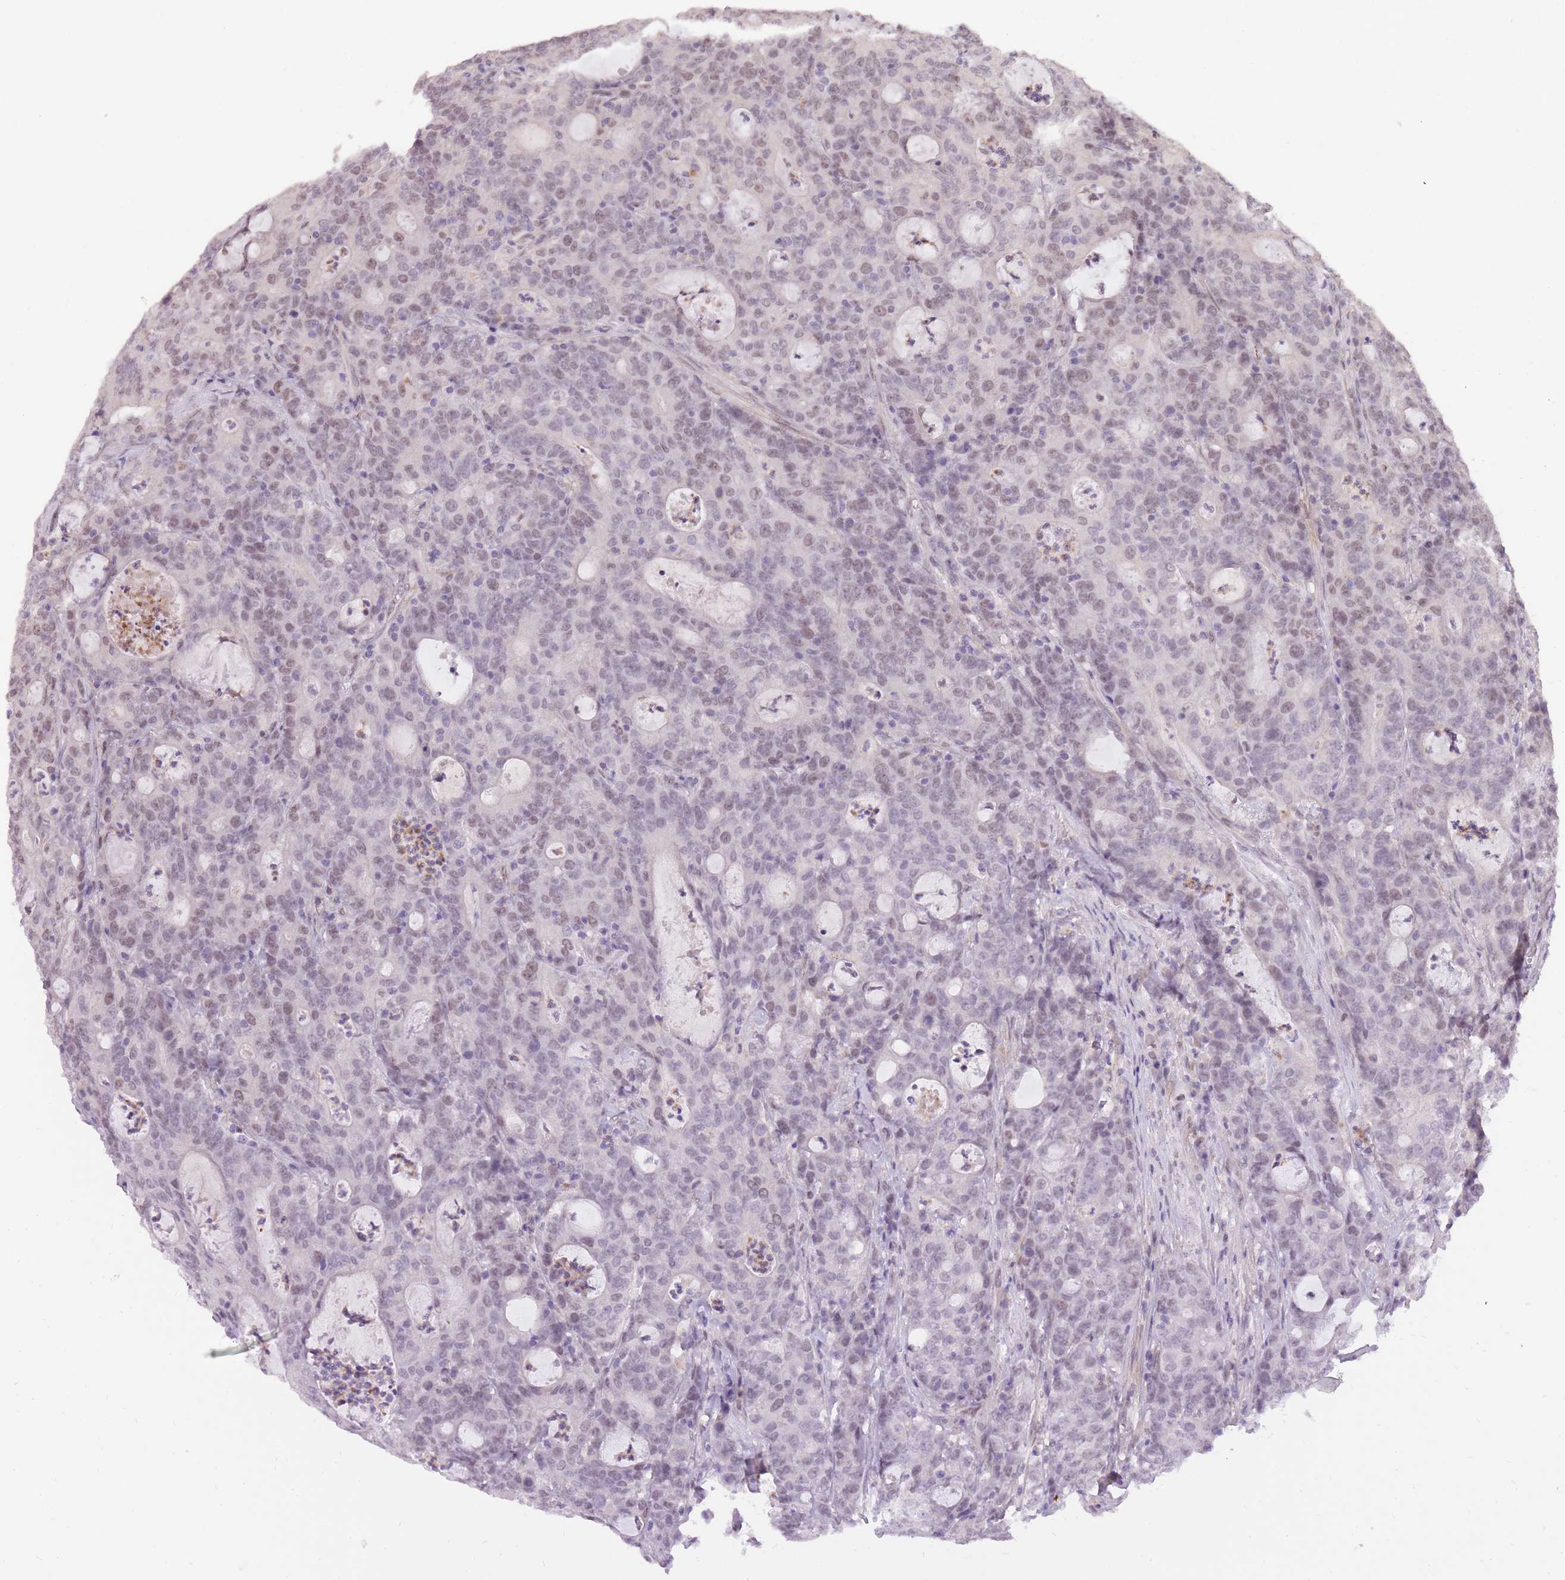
{"staining": {"intensity": "weak", "quantity": "25%-75%", "location": "nuclear"}, "tissue": "colorectal cancer", "cell_type": "Tumor cells", "image_type": "cancer", "snomed": [{"axis": "morphology", "description": "Adenocarcinoma, NOS"}, {"axis": "topography", "description": "Colon"}], "caption": "IHC micrograph of neoplastic tissue: colorectal adenocarcinoma stained using immunohistochemistry reveals low levels of weak protein expression localized specifically in the nuclear of tumor cells, appearing as a nuclear brown color.", "gene": "TIGD1", "patient": {"sex": "male", "age": 83}}